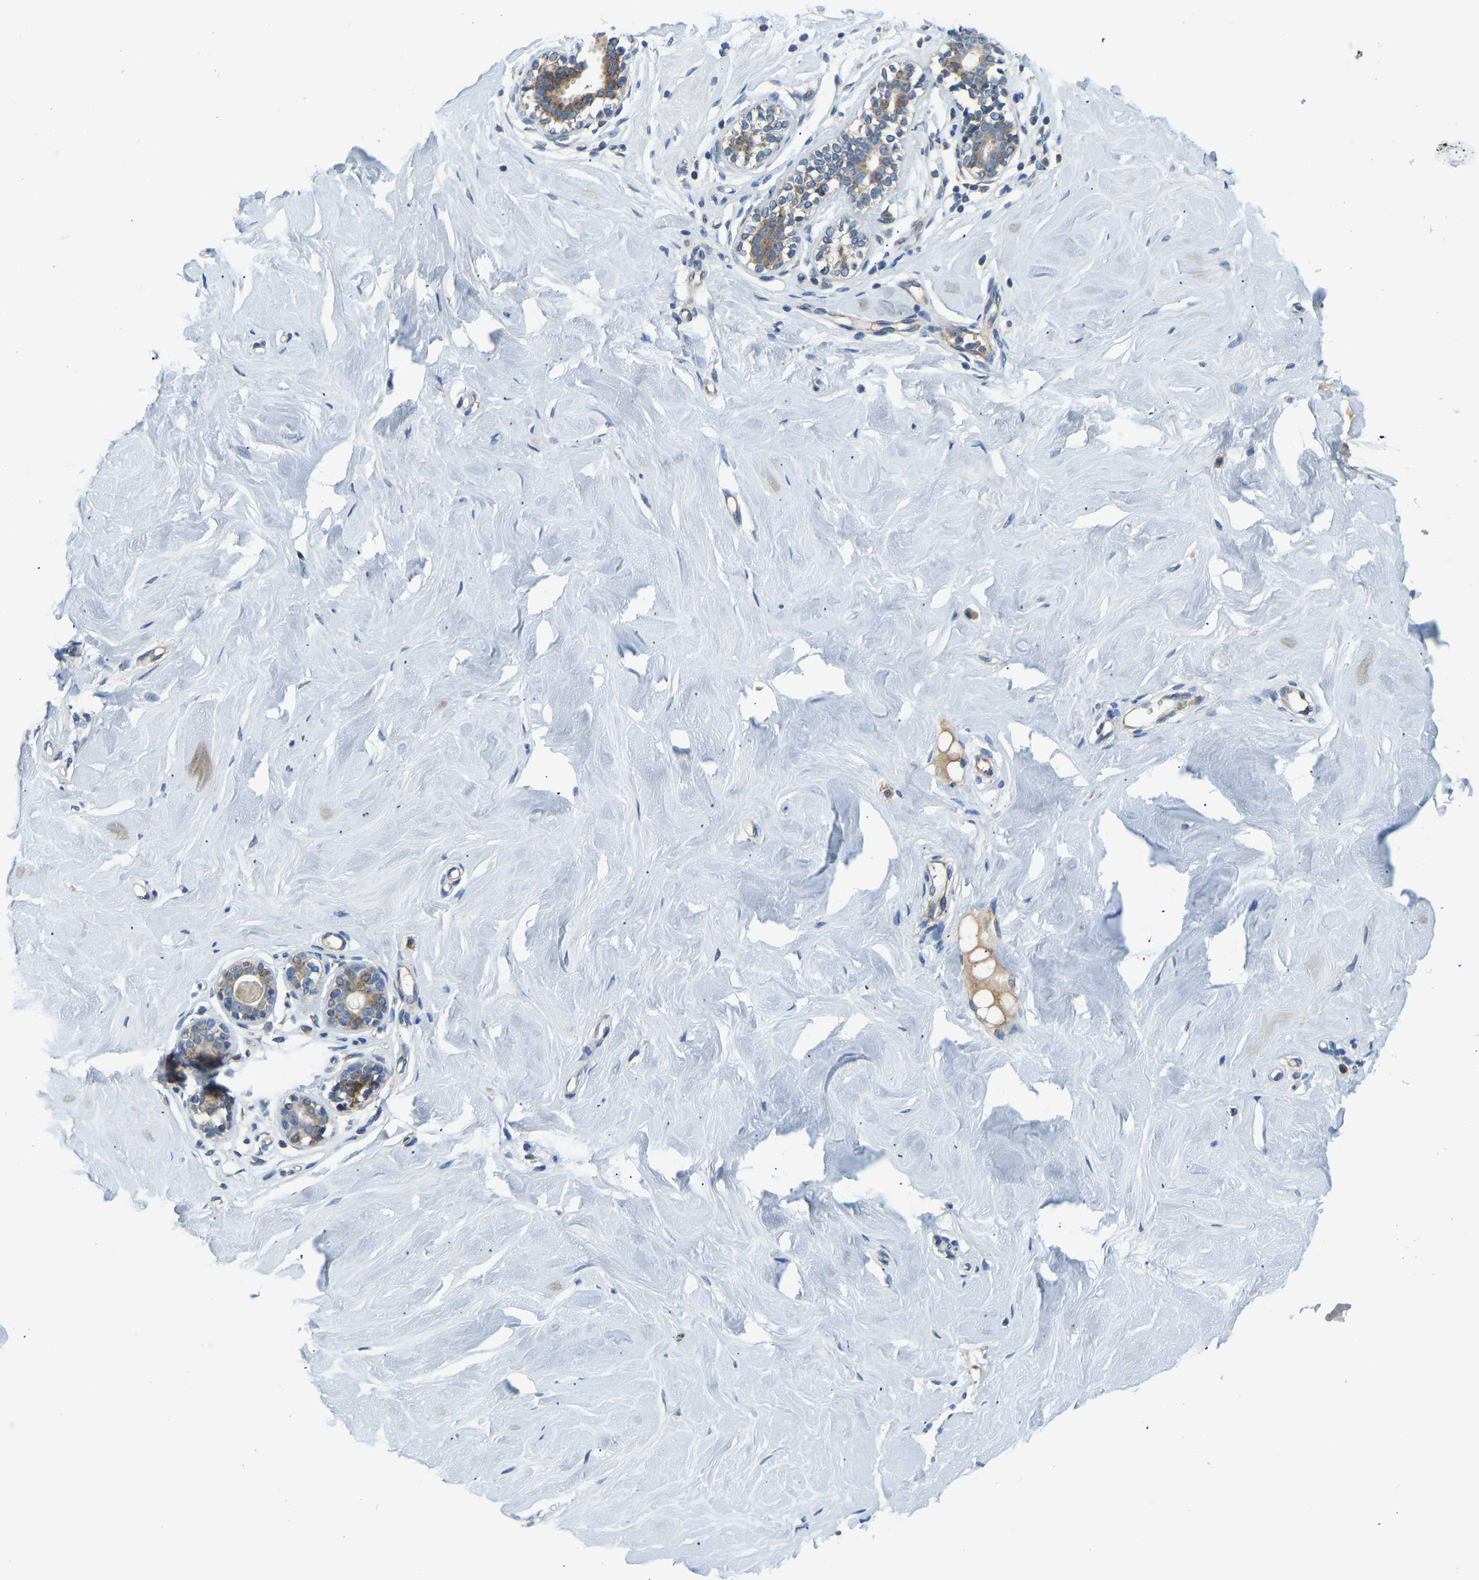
{"staining": {"intensity": "negative", "quantity": "none", "location": "none"}, "tissue": "breast", "cell_type": "Adipocytes", "image_type": "normal", "snomed": [{"axis": "morphology", "description": "Normal tissue, NOS"}, {"axis": "topography", "description": "Breast"}], "caption": "The image reveals no staining of adipocytes in benign breast.", "gene": "RBP1", "patient": {"sex": "female", "age": 23}}